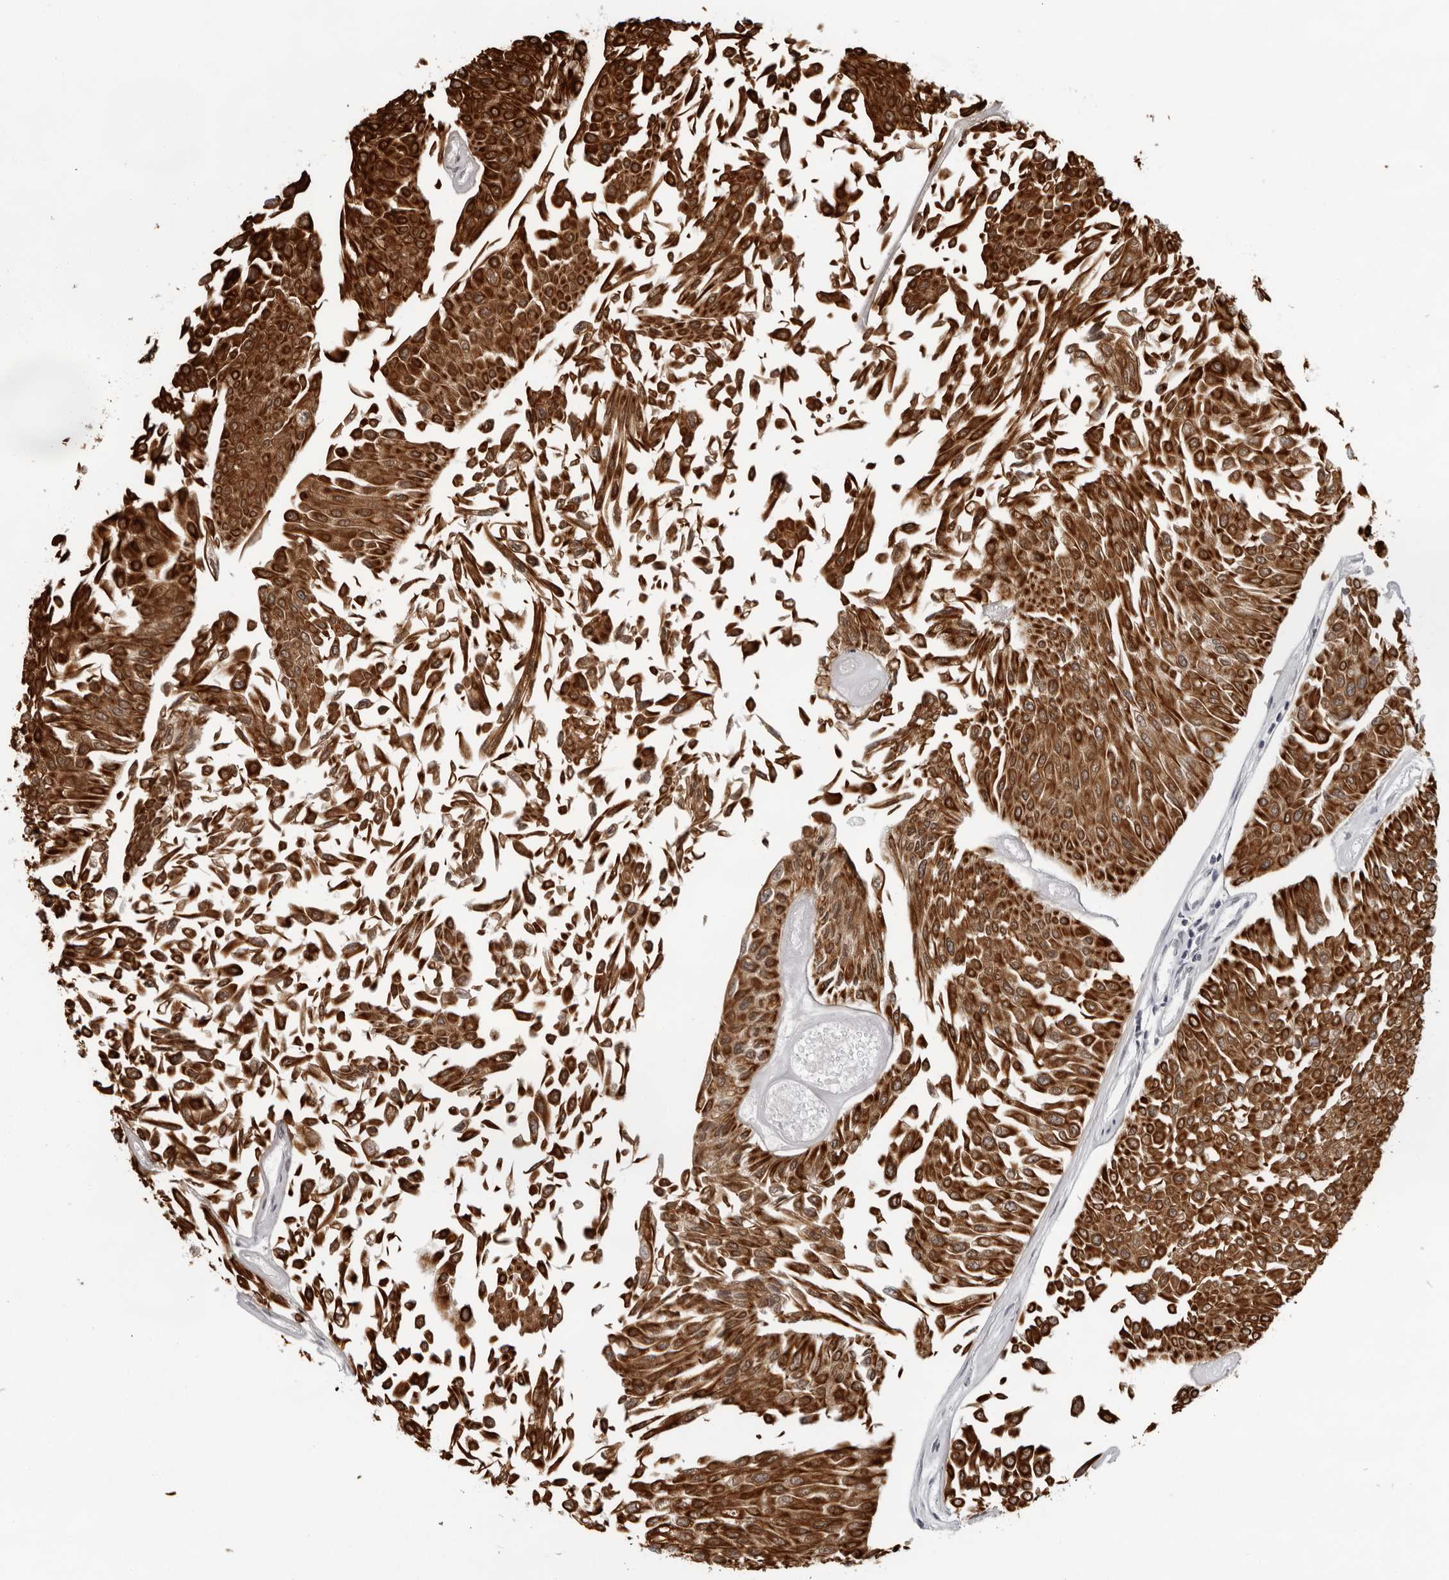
{"staining": {"intensity": "strong", "quantity": ">75%", "location": "cytoplasmic/membranous"}, "tissue": "urothelial cancer", "cell_type": "Tumor cells", "image_type": "cancer", "snomed": [{"axis": "morphology", "description": "Urothelial carcinoma, Low grade"}, {"axis": "topography", "description": "Urinary bladder"}], "caption": "Immunohistochemical staining of human urothelial cancer reveals high levels of strong cytoplasmic/membranous protein expression in about >75% of tumor cells.", "gene": "CCDC28B", "patient": {"sex": "male", "age": 67}}